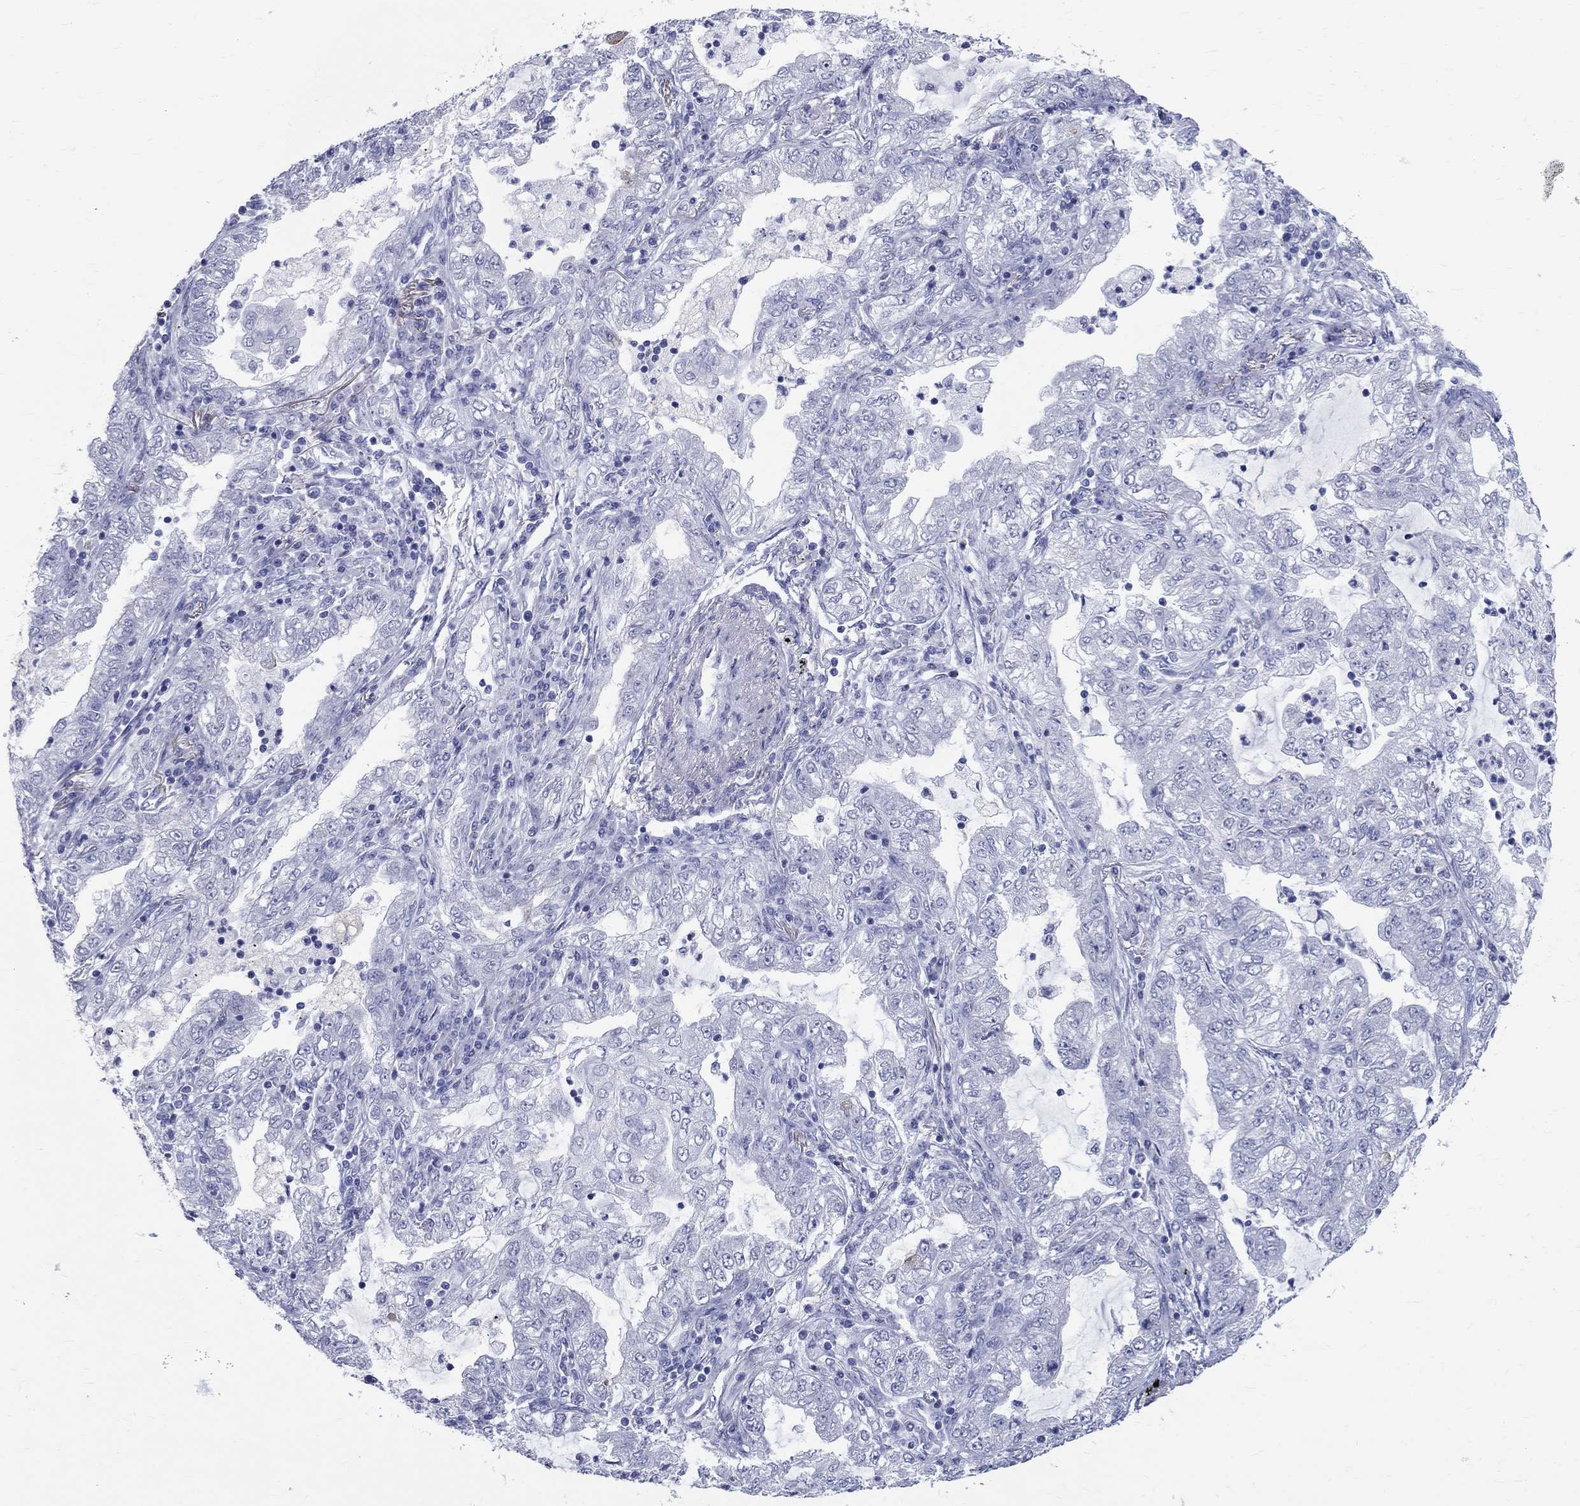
{"staining": {"intensity": "negative", "quantity": "none", "location": "none"}, "tissue": "lung cancer", "cell_type": "Tumor cells", "image_type": "cancer", "snomed": [{"axis": "morphology", "description": "Adenocarcinoma, NOS"}, {"axis": "topography", "description": "Lung"}], "caption": "Immunohistochemistry micrograph of neoplastic tissue: human lung cancer stained with DAB displays no significant protein positivity in tumor cells.", "gene": "CEP43", "patient": {"sex": "female", "age": 73}}